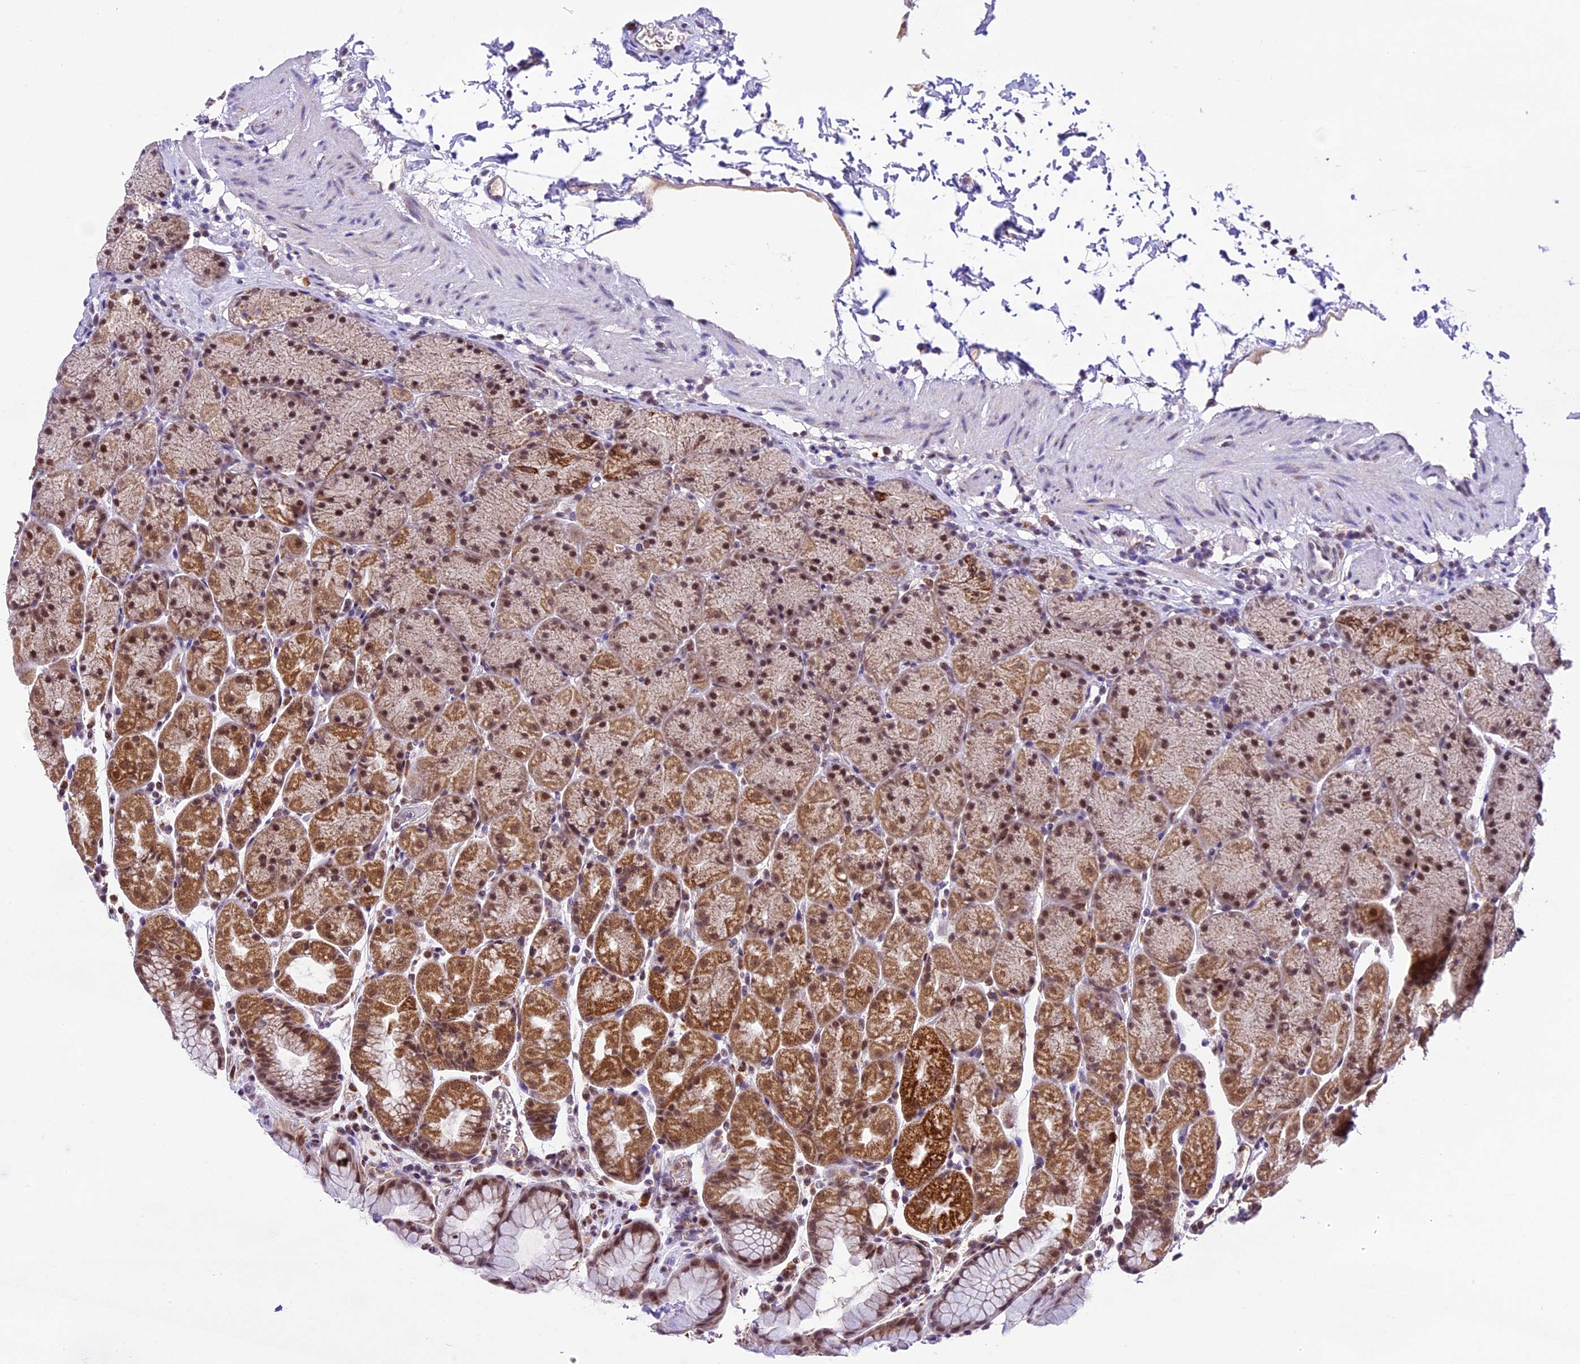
{"staining": {"intensity": "moderate", "quantity": ">75%", "location": "cytoplasmic/membranous,nuclear"}, "tissue": "stomach", "cell_type": "Glandular cells", "image_type": "normal", "snomed": [{"axis": "morphology", "description": "Normal tissue, NOS"}, {"axis": "topography", "description": "Stomach, upper"}, {"axis": "topography", "description": "Stomach, lower"}], "caption": "An immunohistochemistry (IHC) micrograph of benign tissue is shown. Protein staining in brown shows moderate cytoplasmic/membranous,nuclear positivity in stomach within glandular cells. Using DAB (brown) and hematoxylin (blue) stains, captured at high magnification using brightfield microscopy.", "gene": "CARS2", "patient": {"sex": "male", "age": 67}}